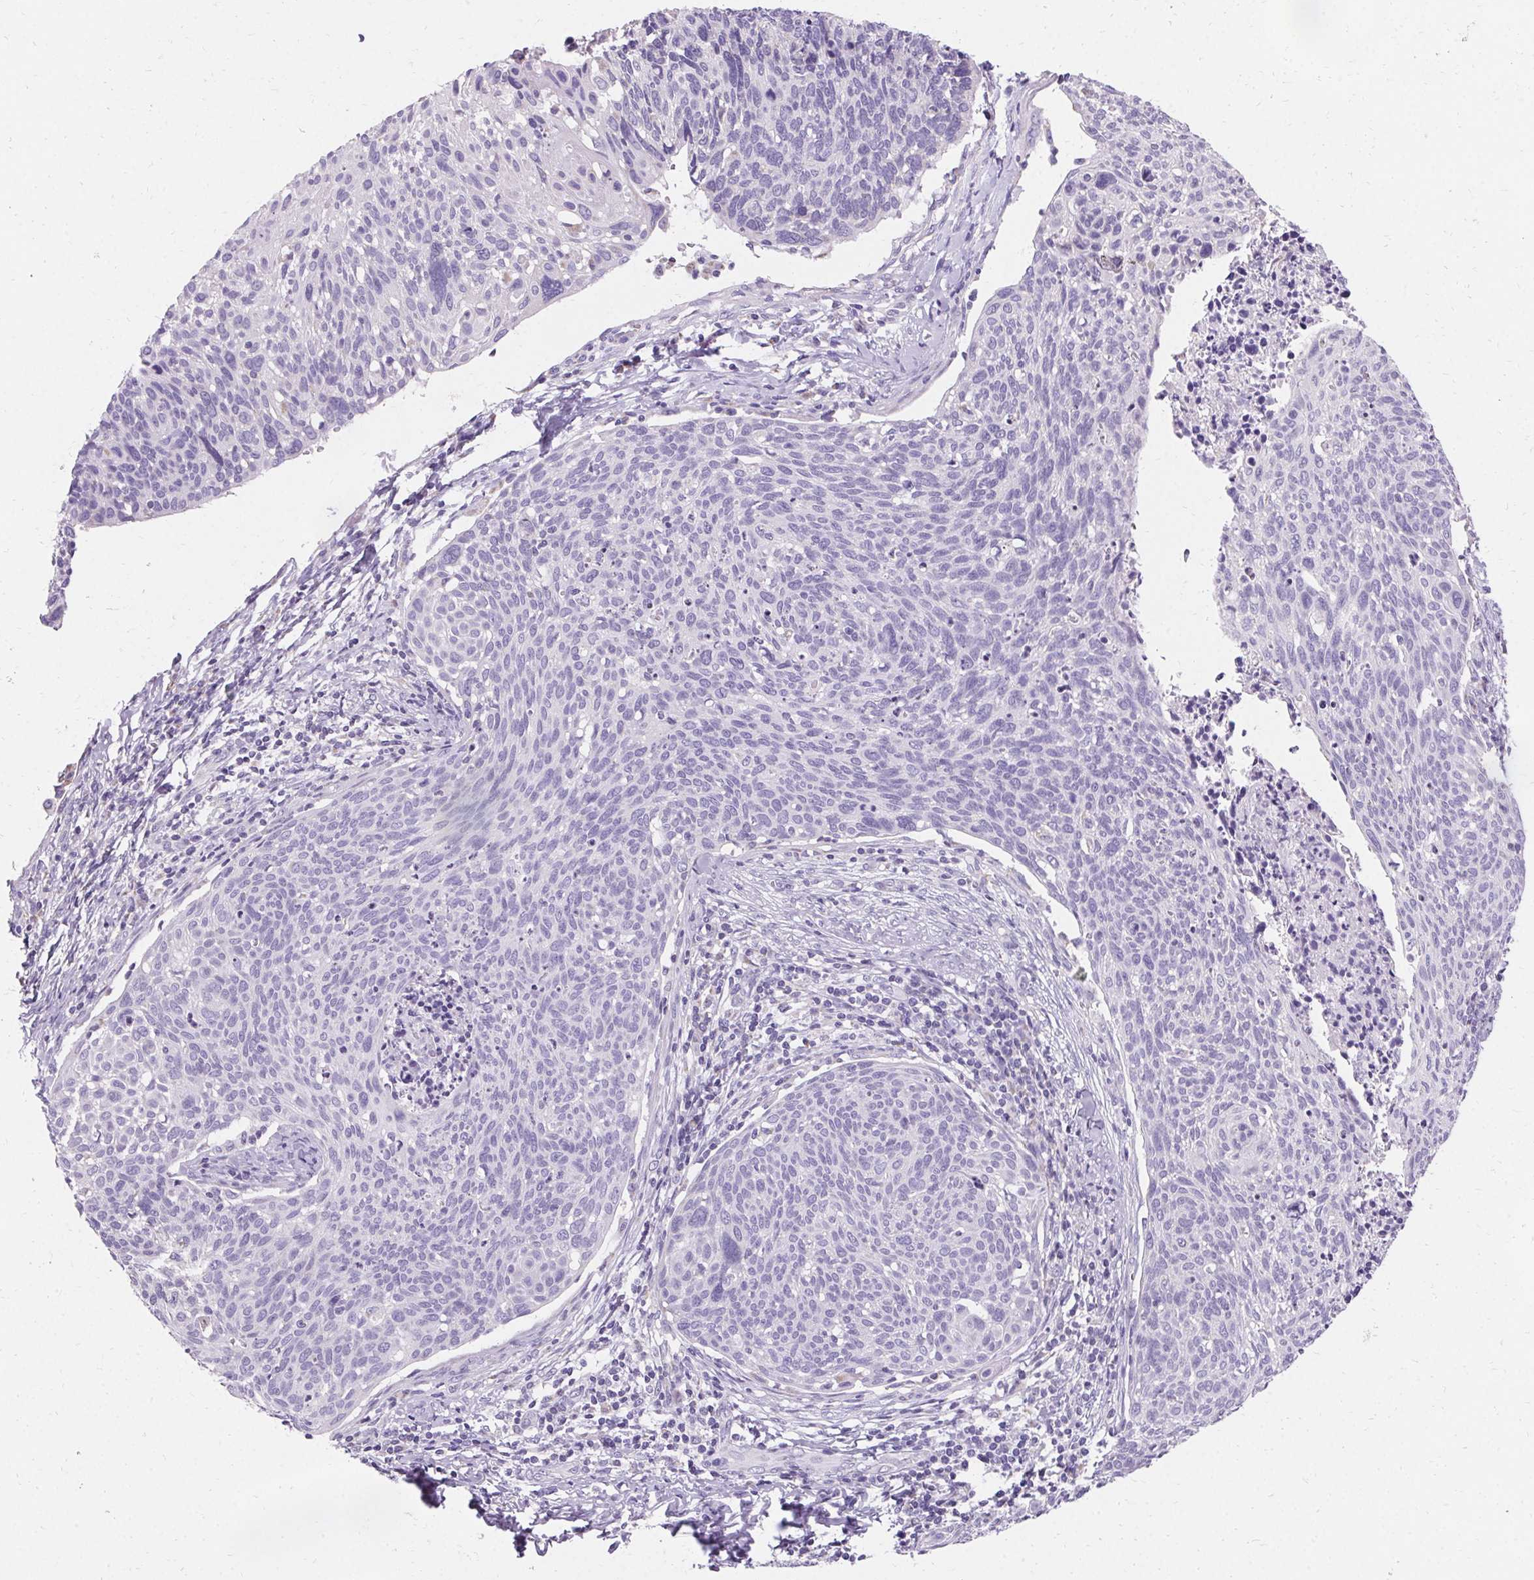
{"staining": {"intensity": "negative", "quantity": "none", "location": "none"}, "tissue": "cervical cancer", "cell_type": "Tumor cells", "image_type": "cancer", "snomed": [{"axis": "morphology", "description": "Squamous cell carcinoma, NOS"}, {"axis": "topography", "description": "Cervix"}], "caption": "The immunohistochemistry (IHC) photomicrograph has no significant positivity in tumor cells of squamous cell carcinoma (cervical) tissue.", "gene": "ASGR2", "patient": {"sex": "female", "age": 49}}